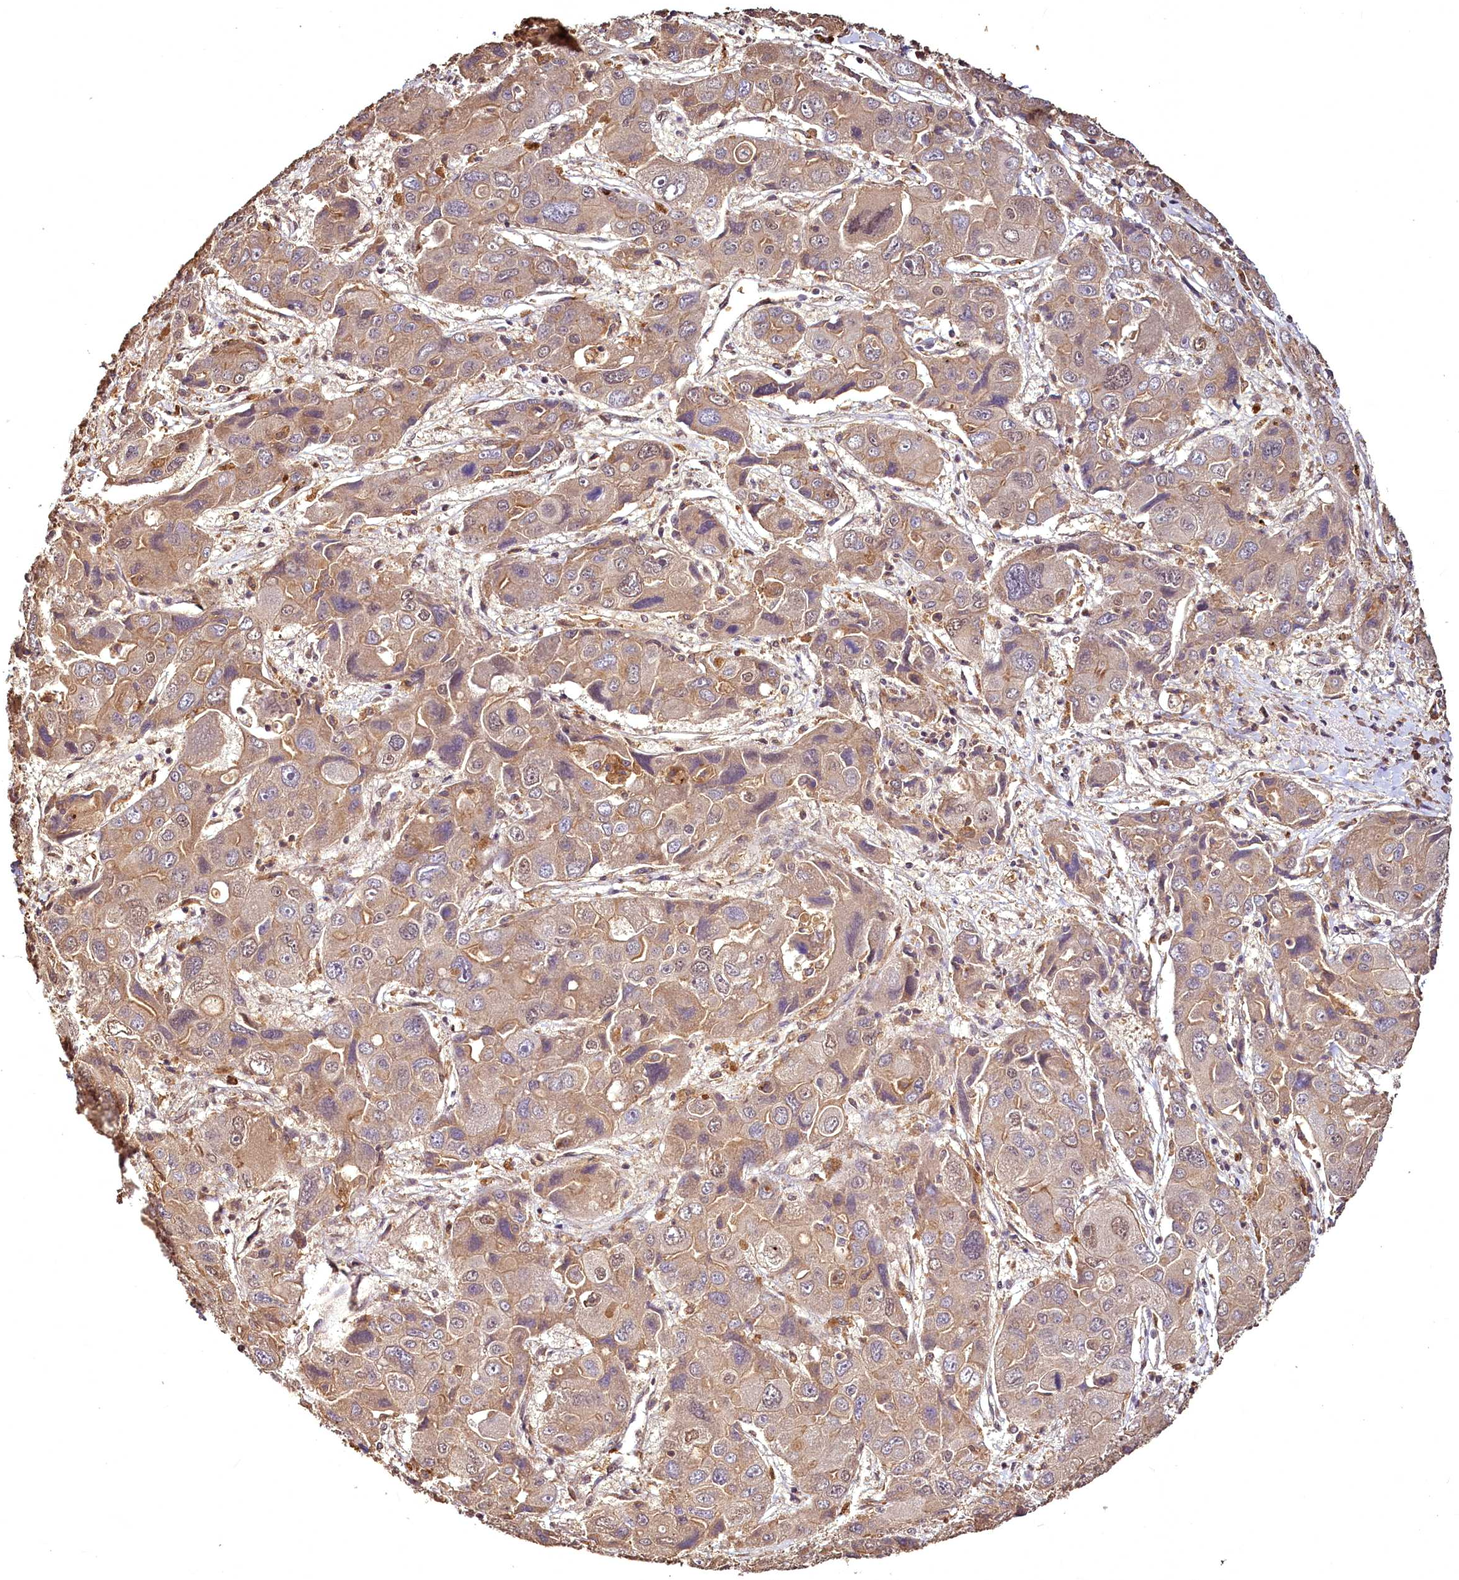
{"staining": {"intensity": "weak", "quantity": "25%-75%", "location": "cytoplasmic/membranous,nuclear"}, "tissue": "liver cancer", "cell_type": "Tumor cells", "image_type": "cancer", "snomed": [{"axis": "morphology", "description": "Cholangiocarcinoma"}, {"axis": "topography", "description": "Liver"}], "caption": "Liver cancer tissue displays weak cytoplasmic/membranous and nuclear expression in approximately 25%-75% of tumor cells, visualized by immunohistochemistry.", "gene": "VPS51", "patient": {"sex": "male", "age": 67}}